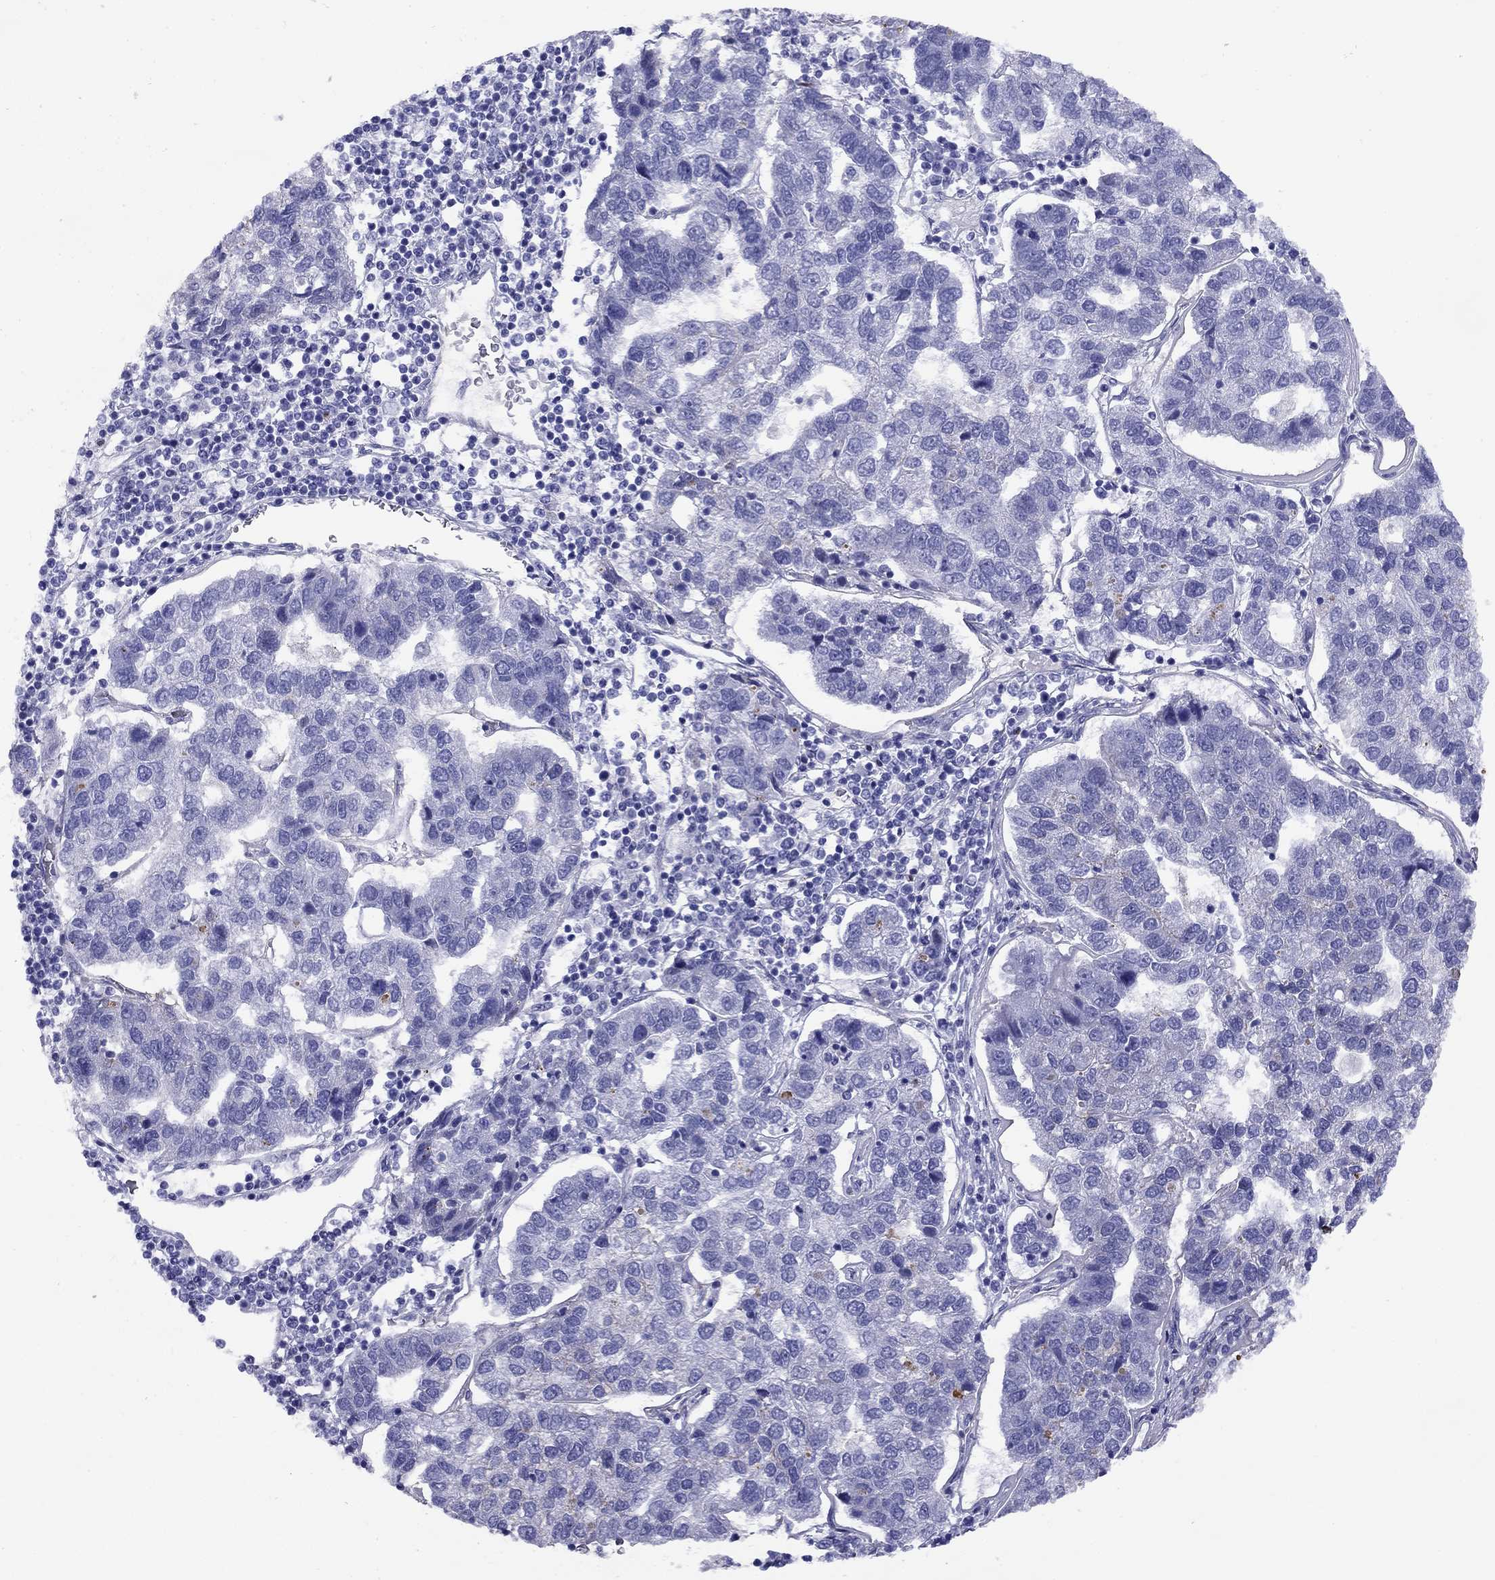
{"staining": {"intensity": "negative", "quantity": "none", "location": "none"}, "tissue": "pancreatic cancer", "cell_type": "Tumor cells", "image_type": "cancer", "snomed": [{"axis": "morphology", "description": "Adenocarcinoma, NOS"}, {"axis": "topography", "description": "Pancreas"}], "caption": "This is an IHC histopathology image of pancreatic cancer. There is no expression in tumor cells.", "gene": "CMYA5", "patient": {"sex": "female", "age": 61}}